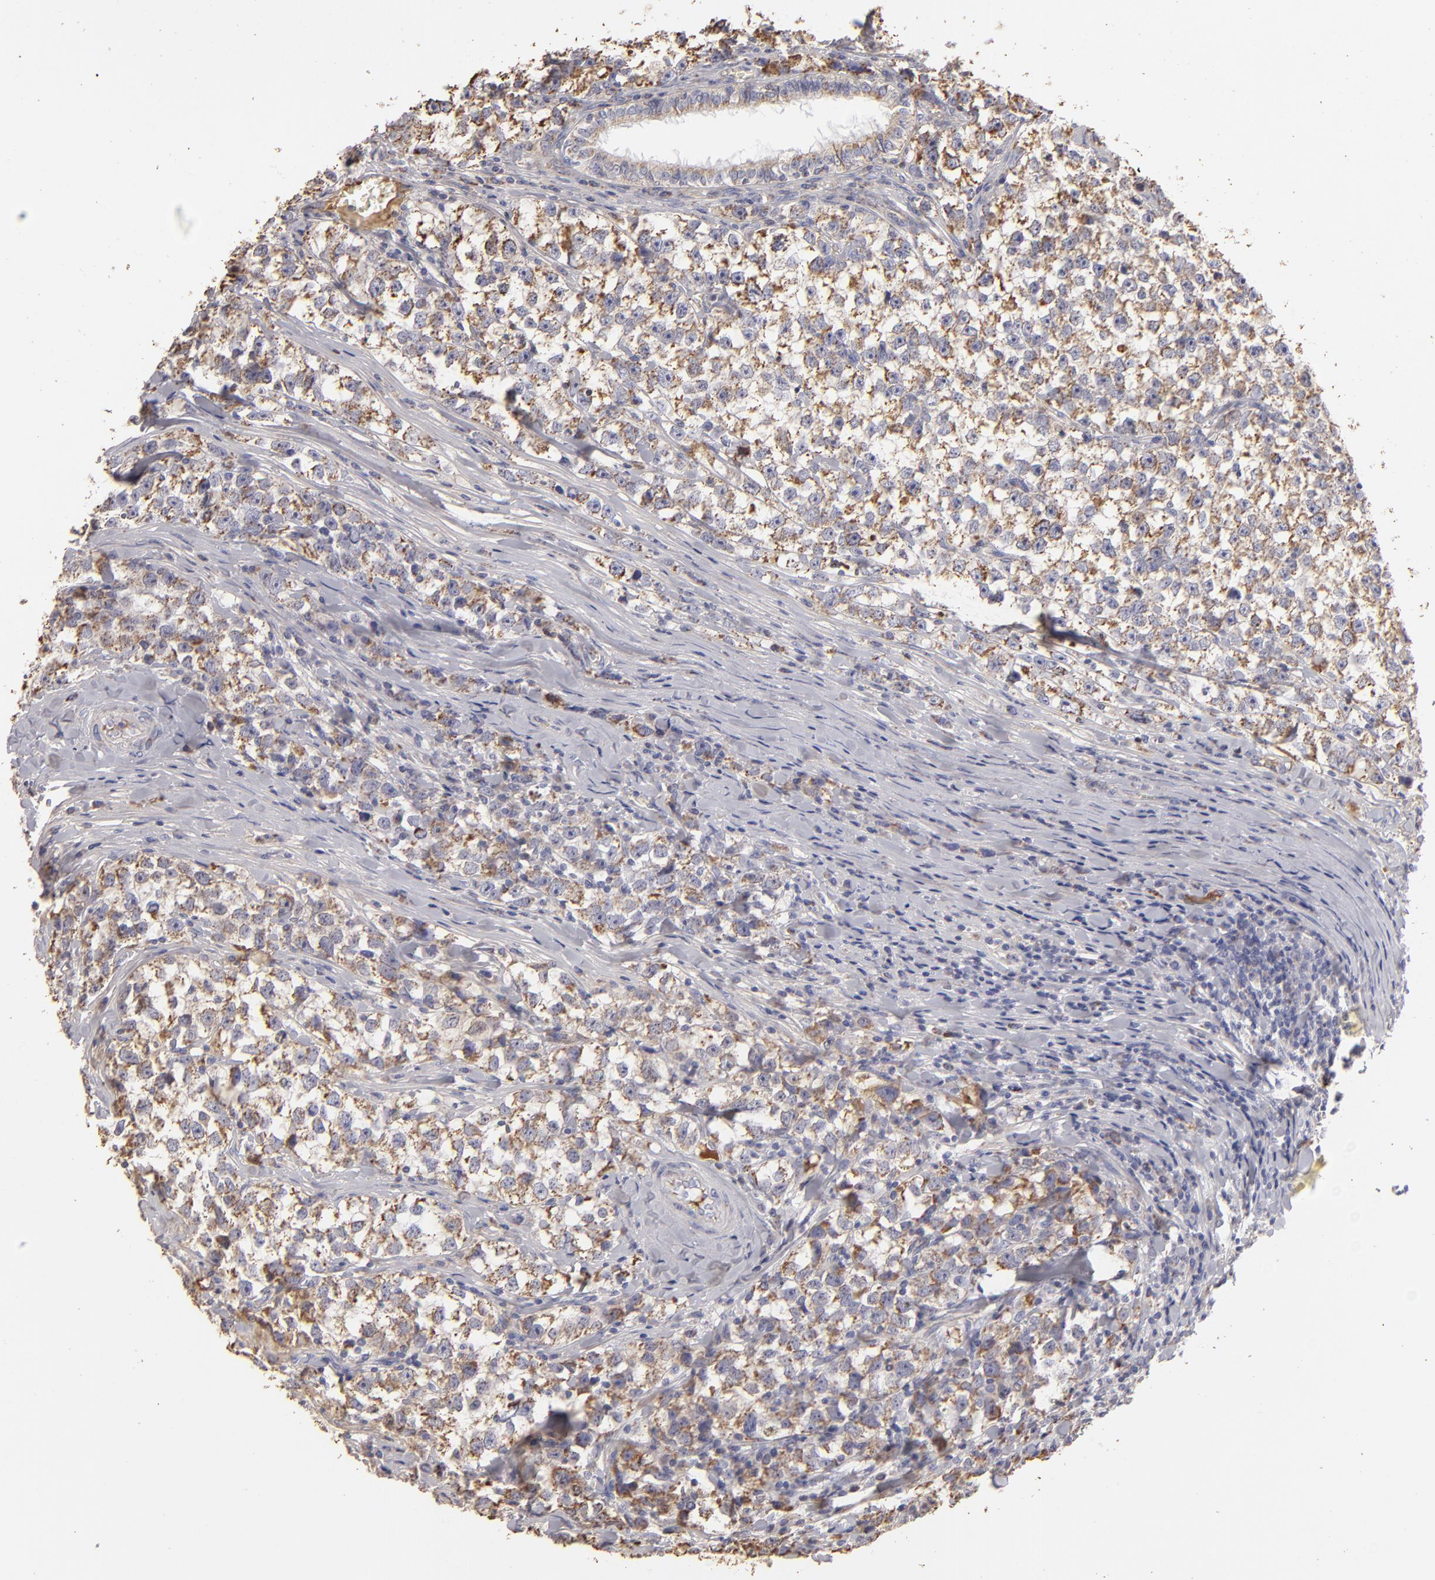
{"staining": {"intensity": "weak", "quantity": ">75%", "location": "cytoplasmic/membranous"}, "tissue": "testis cancer", "cell_type": "Tumor cells", "image_type": "cancer", "snomed": [{"axis": "morphology", "description": "Seminoma, NOS"}, {"axis": "morphology", "description": "Carcinoma, Embryonal, NOS"}, {"axis": "topography", "description": "Testis"}], "caption": "Human testis cancer stained with a protein marker shows weak staining in tumor cells.", "gene": "CFB", "patient": {"sex": "male", "age": 30}}